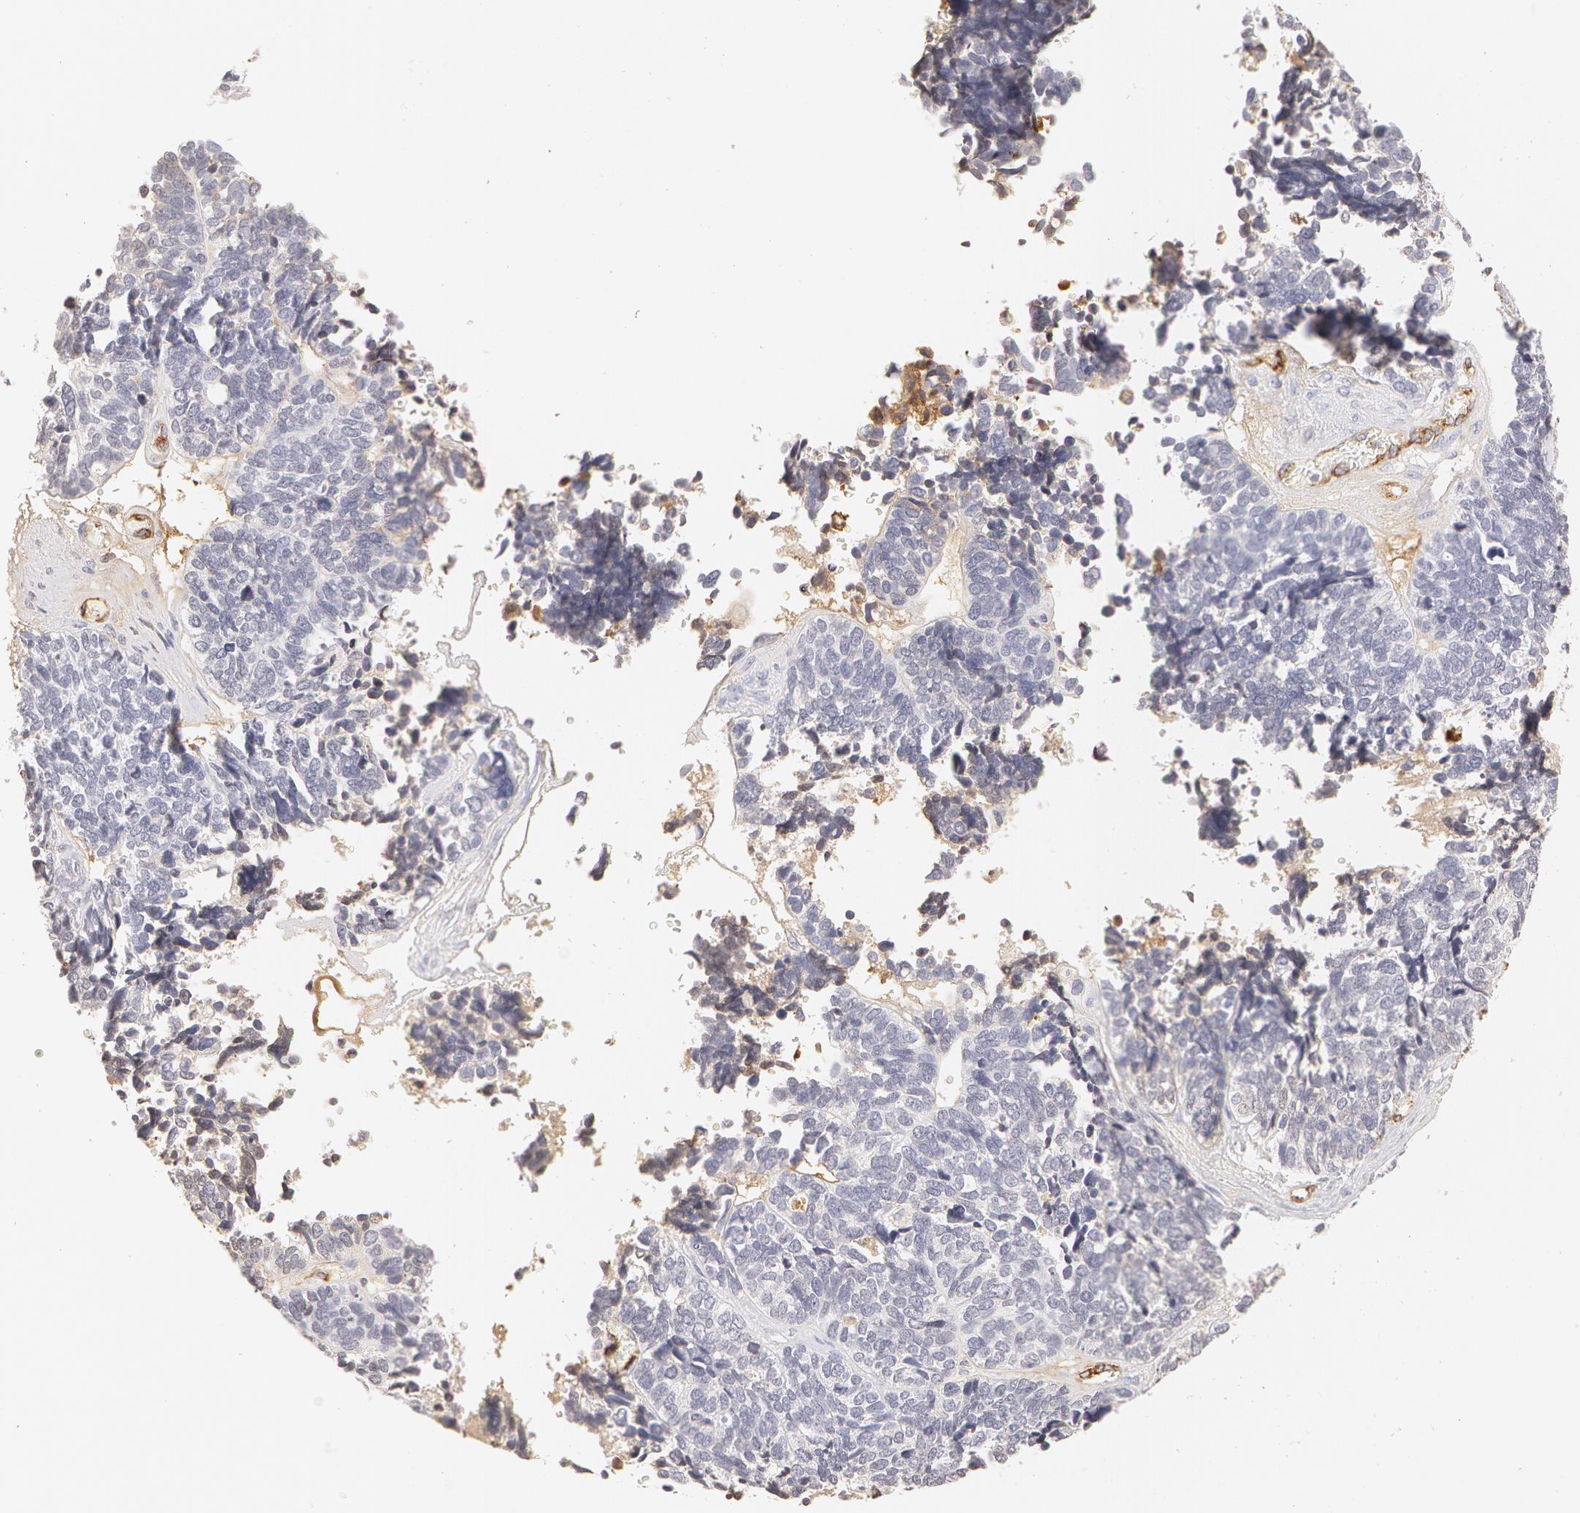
{"staining": {"intensity": "negative", "quantity": "none", "location": "none"}, "tissue": "ovarian cancer", "cell_type": "Tumor cells", "image_type": "cancer", "snomed": [{"axis": "morphology", "description": "Cystadenocarcinoma, serous, NOS"}, {"axis": "topography", "description": "Ovary"}], "caption": "Human ovarian cancer (serous cystadenocarcinoma) stained for a protein using immunohistochemistry (IHC) displays no expression in tumor cells.", "gene": "VWF", "patient": {"sex": "female", "age": 77}}